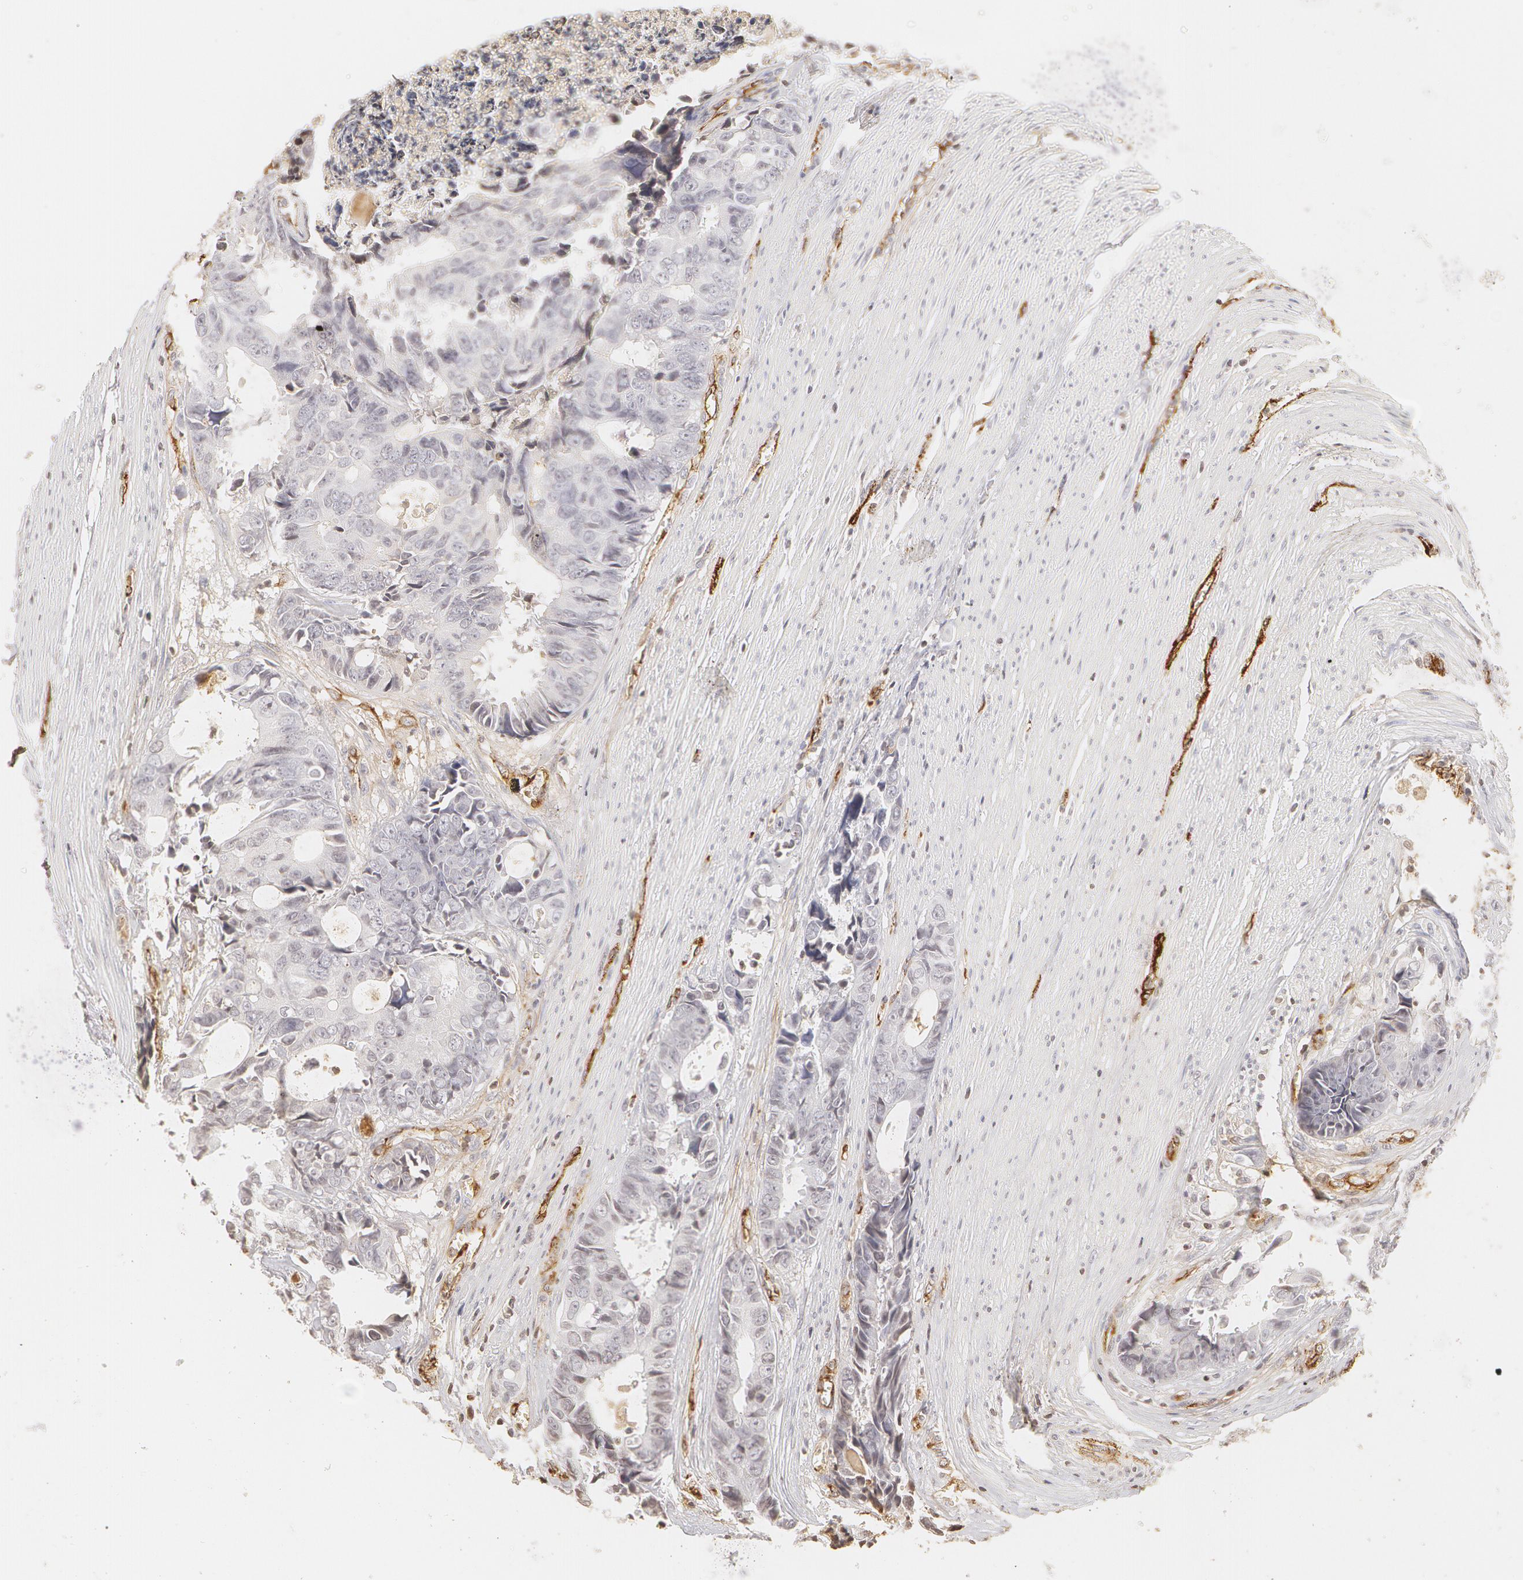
{"staining": {"intensity": "negative", "quantity": "none", "location": "none"}, "tissue": "colorectal cancer", "cell_type": "Tumor cells", "image_type": "cancer", "snomed": [{"axis": "morphology", "description": "Adenocarcinoma, NOS"}, {"axis": "topography", "description": "Rectum"}], "caption": "Immunohistochemical staining of human colorectal cancer reveals no significant staining in tumor cells. (Stains: DAB (3,3'-diaminobenzidine) immunohistochemistry with hematoxylin counter stain, Microscopy: brightfield microscopy at high magnification).", "gene": "VWF", "patient": {"sex": "female", "age": 98}}